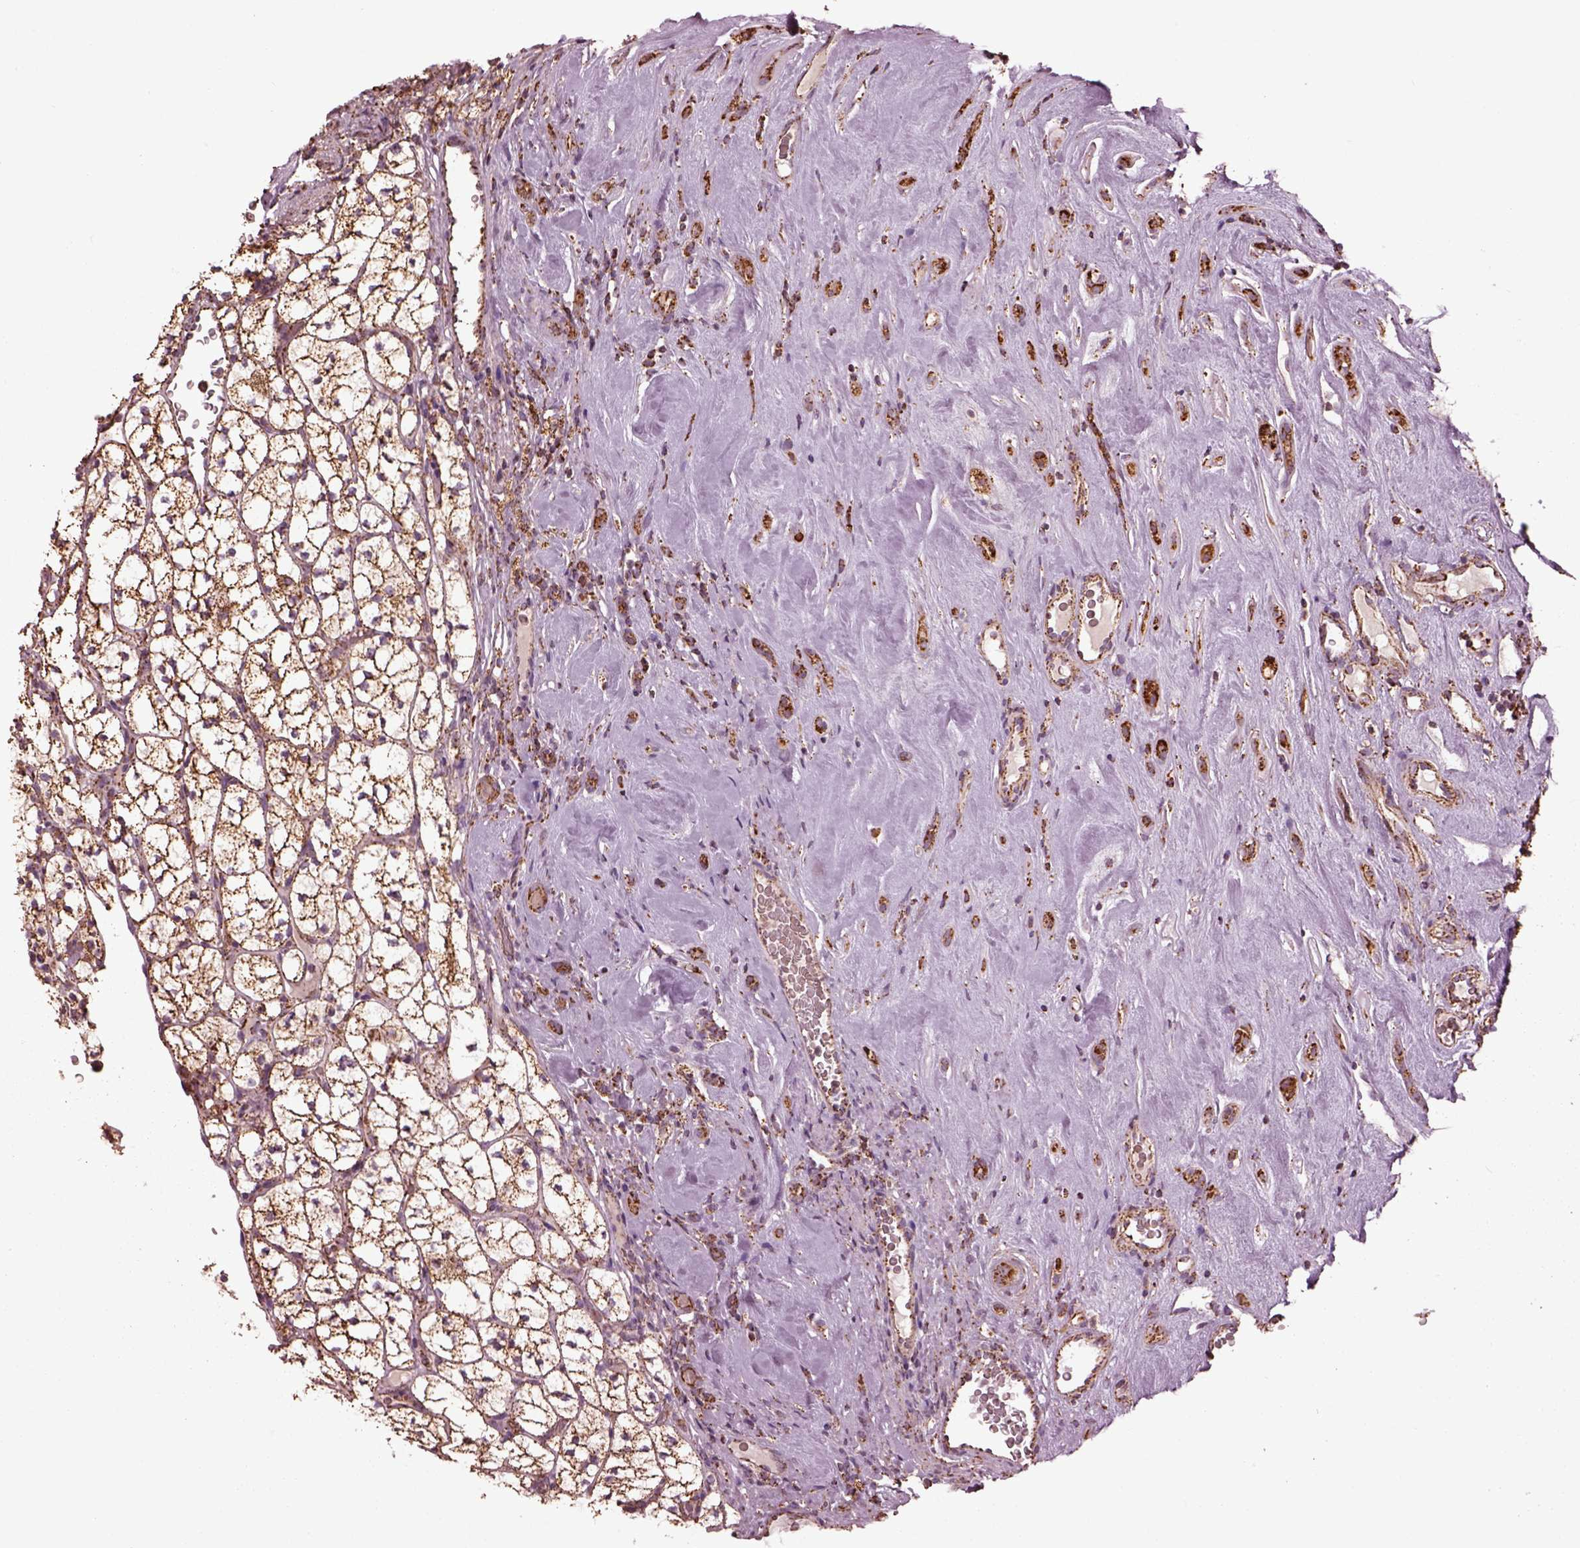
{"staining": {"intensity": "weak", "quantity": "25%-75%", "location": "cytoplasmic/membranous"}, "tissue": "renal cancer", "cell_type": "Tumor cells", "image_type": "cancer", "snomed": [{"axis": "morphology", "description": "Adenocarcinoma, NOS"}, {"axis": "topography", "description": "Kidney"}], "caption": "Renal adenocarcinoma tissue shows weak cytoplasmic/membranous staining in approximately 25%-75% of tumor cells, visualized by immunohistochemistry. Using DAB (brown) and hematoxylin (blue) stains, captured at high magnification using brightfield microscopy.", "gene": "TMEM254", "patient": {"sex": "female", "age": 89}}